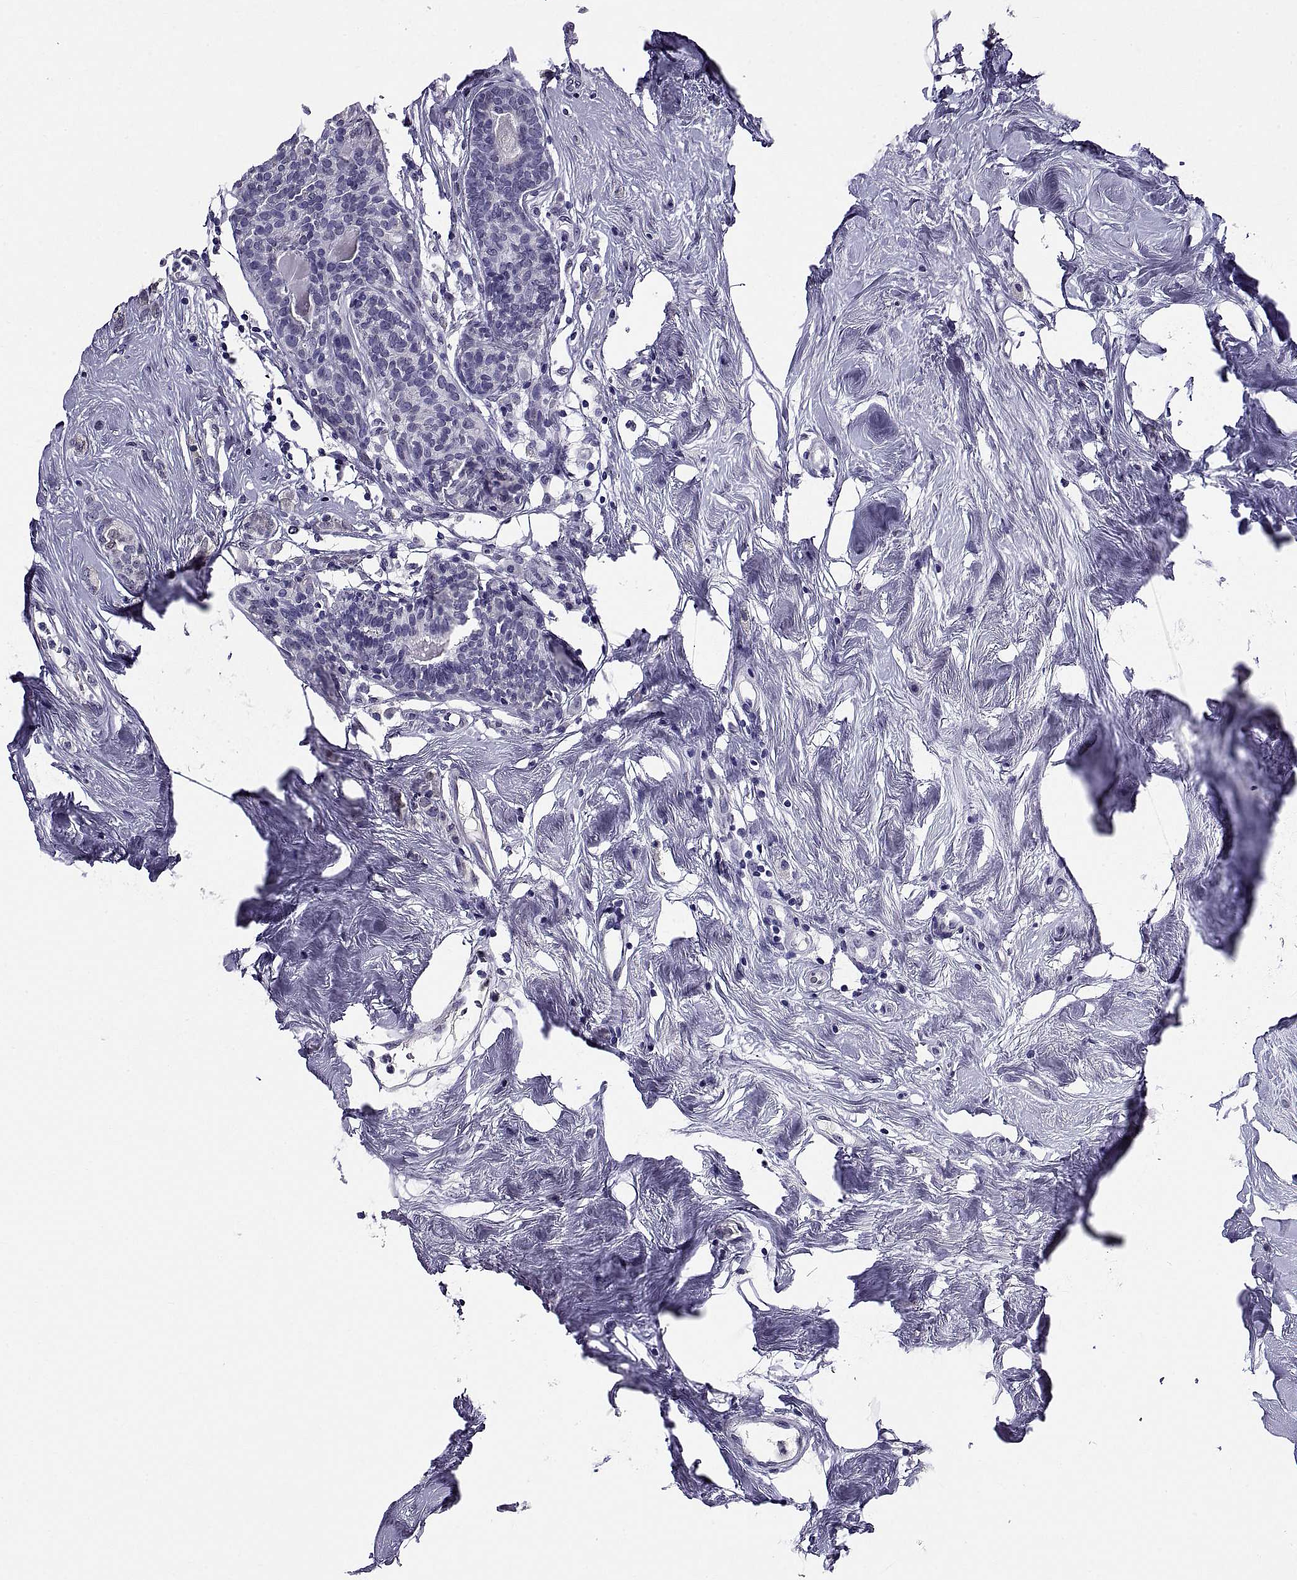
{"staining": {"intensity": "negative", "quantity": "none", "location": "none"}, "tissue": "breast cancer", "cell_type": "Tumor cells", "image_type": "cancer", "snomed": [{"axis": "morphology", "description": "Lobular carcinoma"}, {"axis": "topography", "description": "Breast"}], "caption": "Breast lobular carcinoma was stained to show a protein in brown. There is no significant expression in tumor cells.", "gene": "TGFBR3L", "patient": {"sex": "female", "age": 49}}